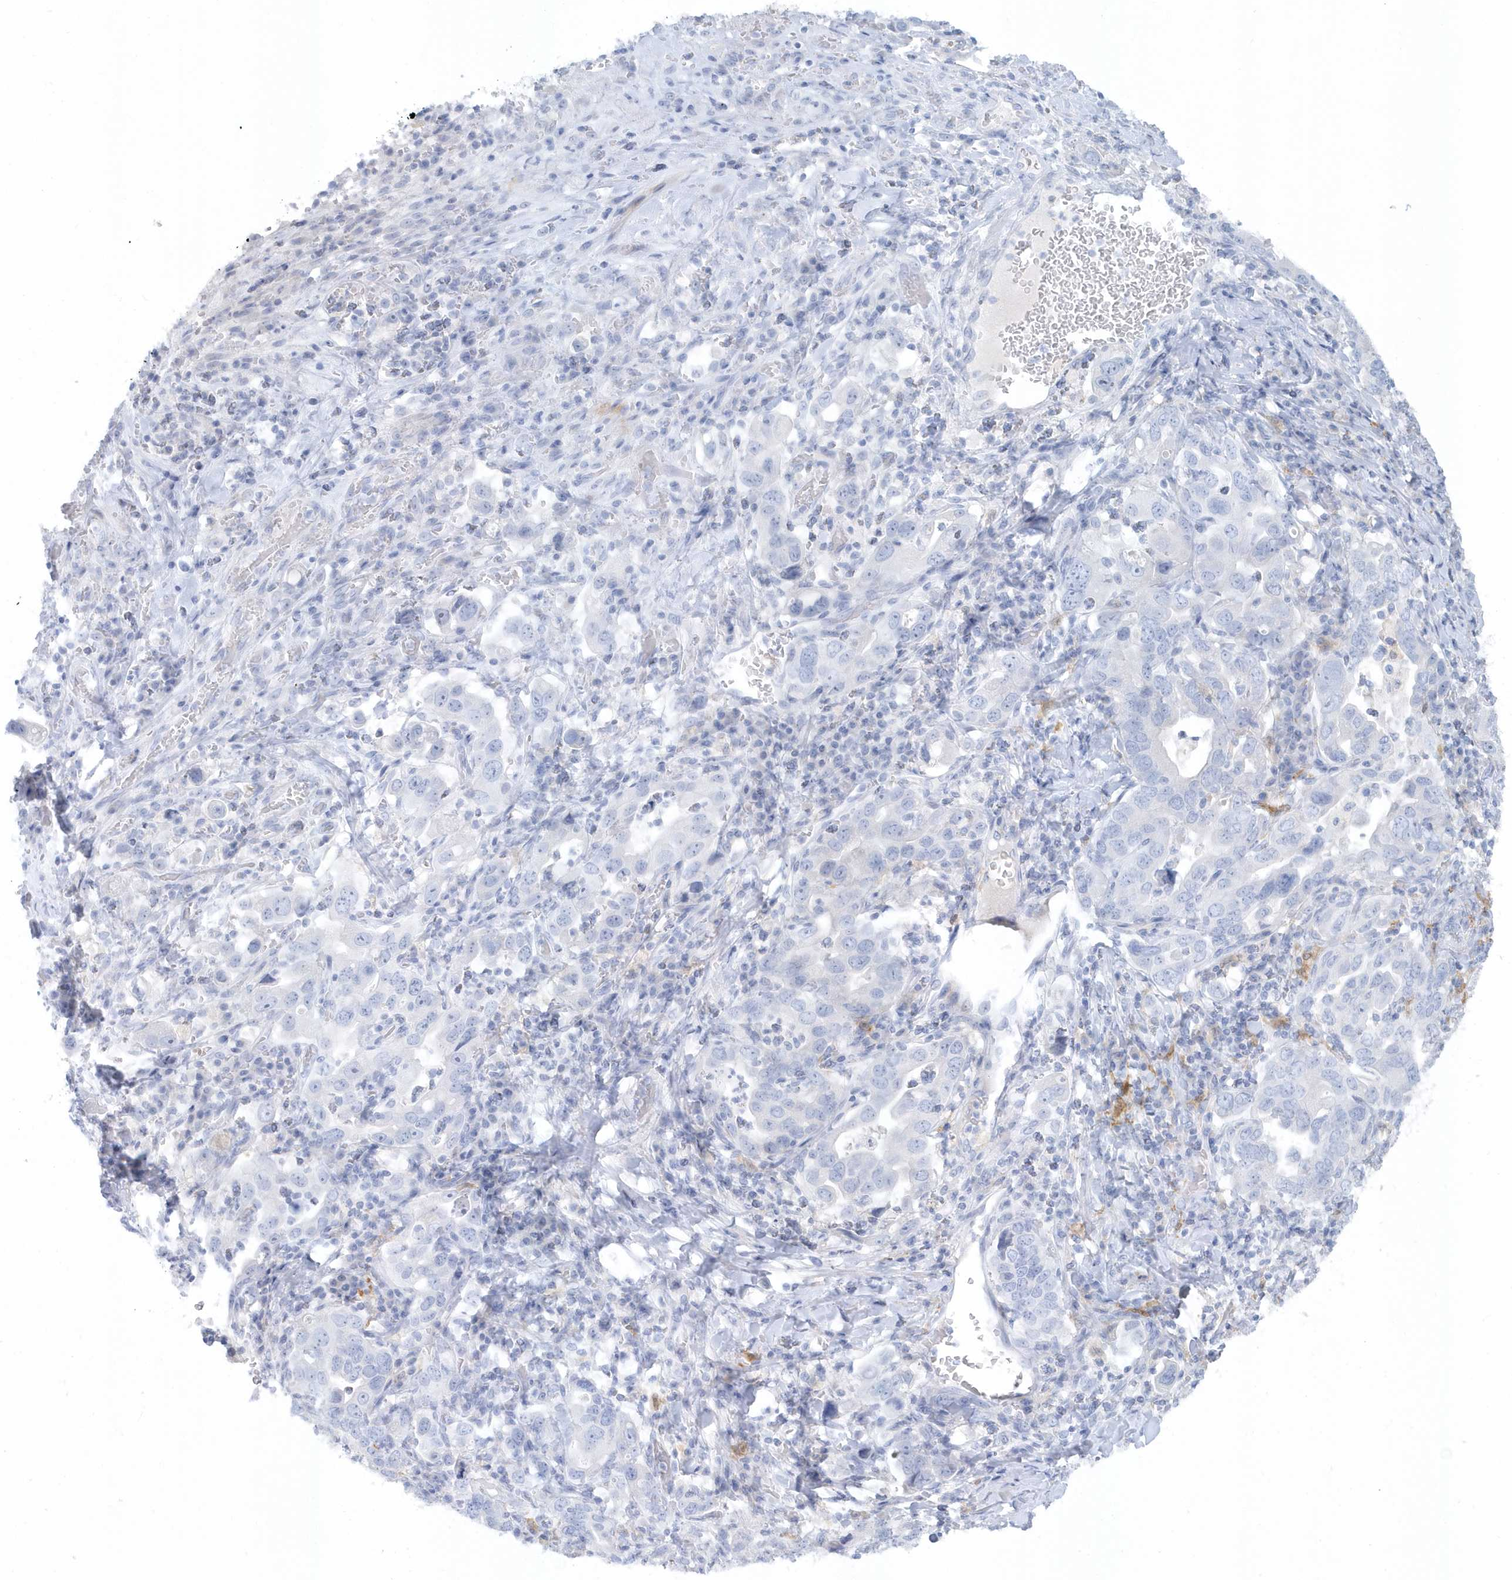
{"staining": {"intensity": "negative", "quantity": "none", "location": "none"}, "tissue": "stomach cancer", "cell_type": "Tumor cells", "image_type": "cancer", "snomed": [{"axis": "morphology", "description": "Adenocarcinoma, NOS"}, {"axis": "topography", "description": "Stomach, upper"}], "caption": "This micrograph is of adenocarcinoma (stomach) stained with immunohistochemistry (IHC) to label a protein in brown with the nuclei are counter-stained blue. There is no expression in tumor cells. Nuclei are stained in blue.", "gene": "FAM98A", "patient": {"sex": "male", "age": 62}}